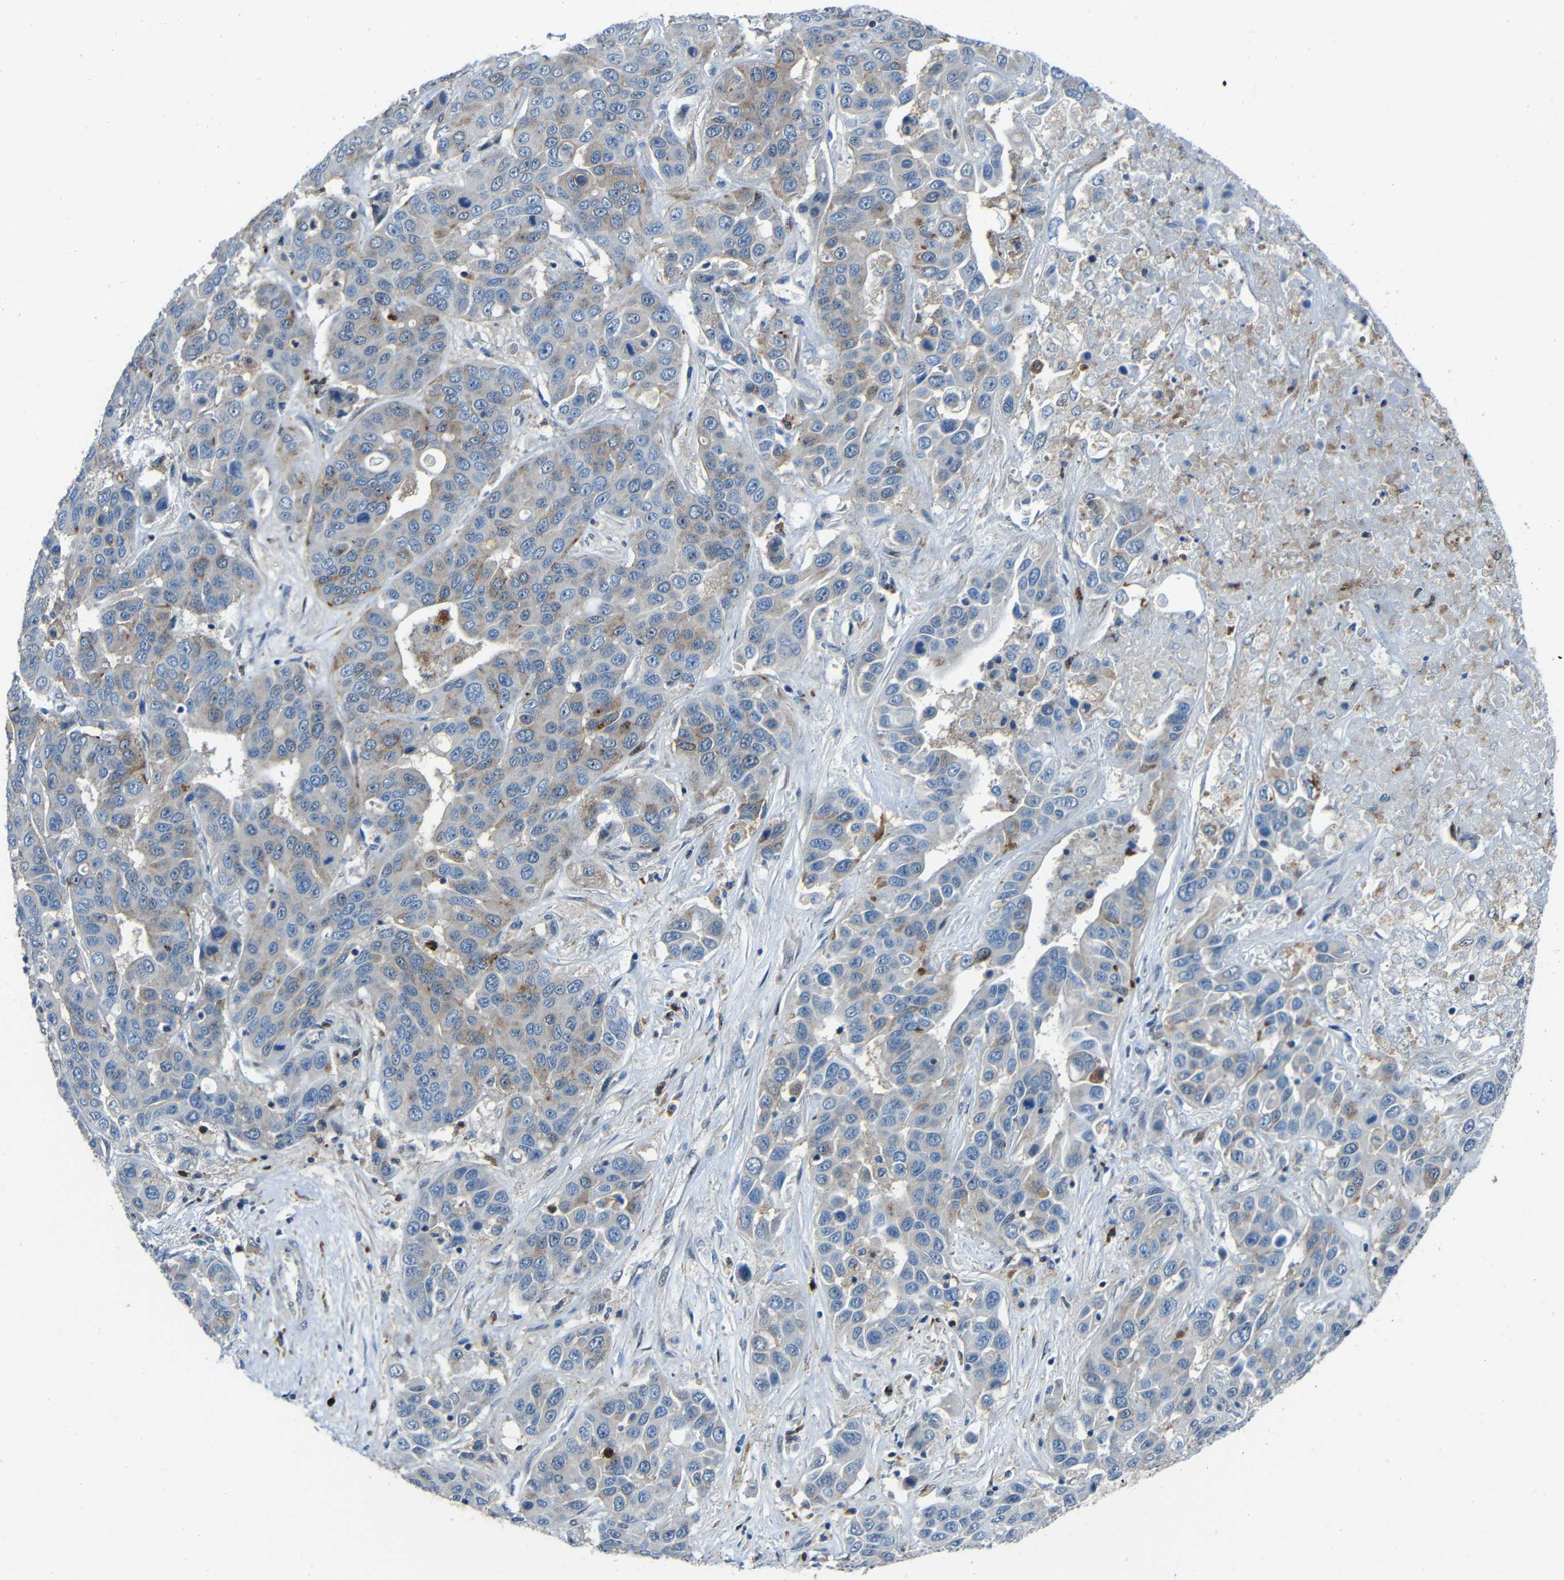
{"staining": {"intensity": "moderate", "quantity": "25%-75%", "location": "cytoplasmic/membranous"}, "tissue": "liver cancer", "cell_type": "Tumor cells", "image_type": "cancer", "snomed": [{"axis": "morphology", "description": "Cholangiocarcinoma"}, {"axis": "topography", "description": "Liver"}], "caption": "This is a micrograph of immunohistochemistry staining of cholangiocarcinoma (liver), which shows moderate positivity in the cytoplasmic/membranous of tumor cells.", "gene": "DNAJC5", "patient": {"sex": "female", "age": 52}}